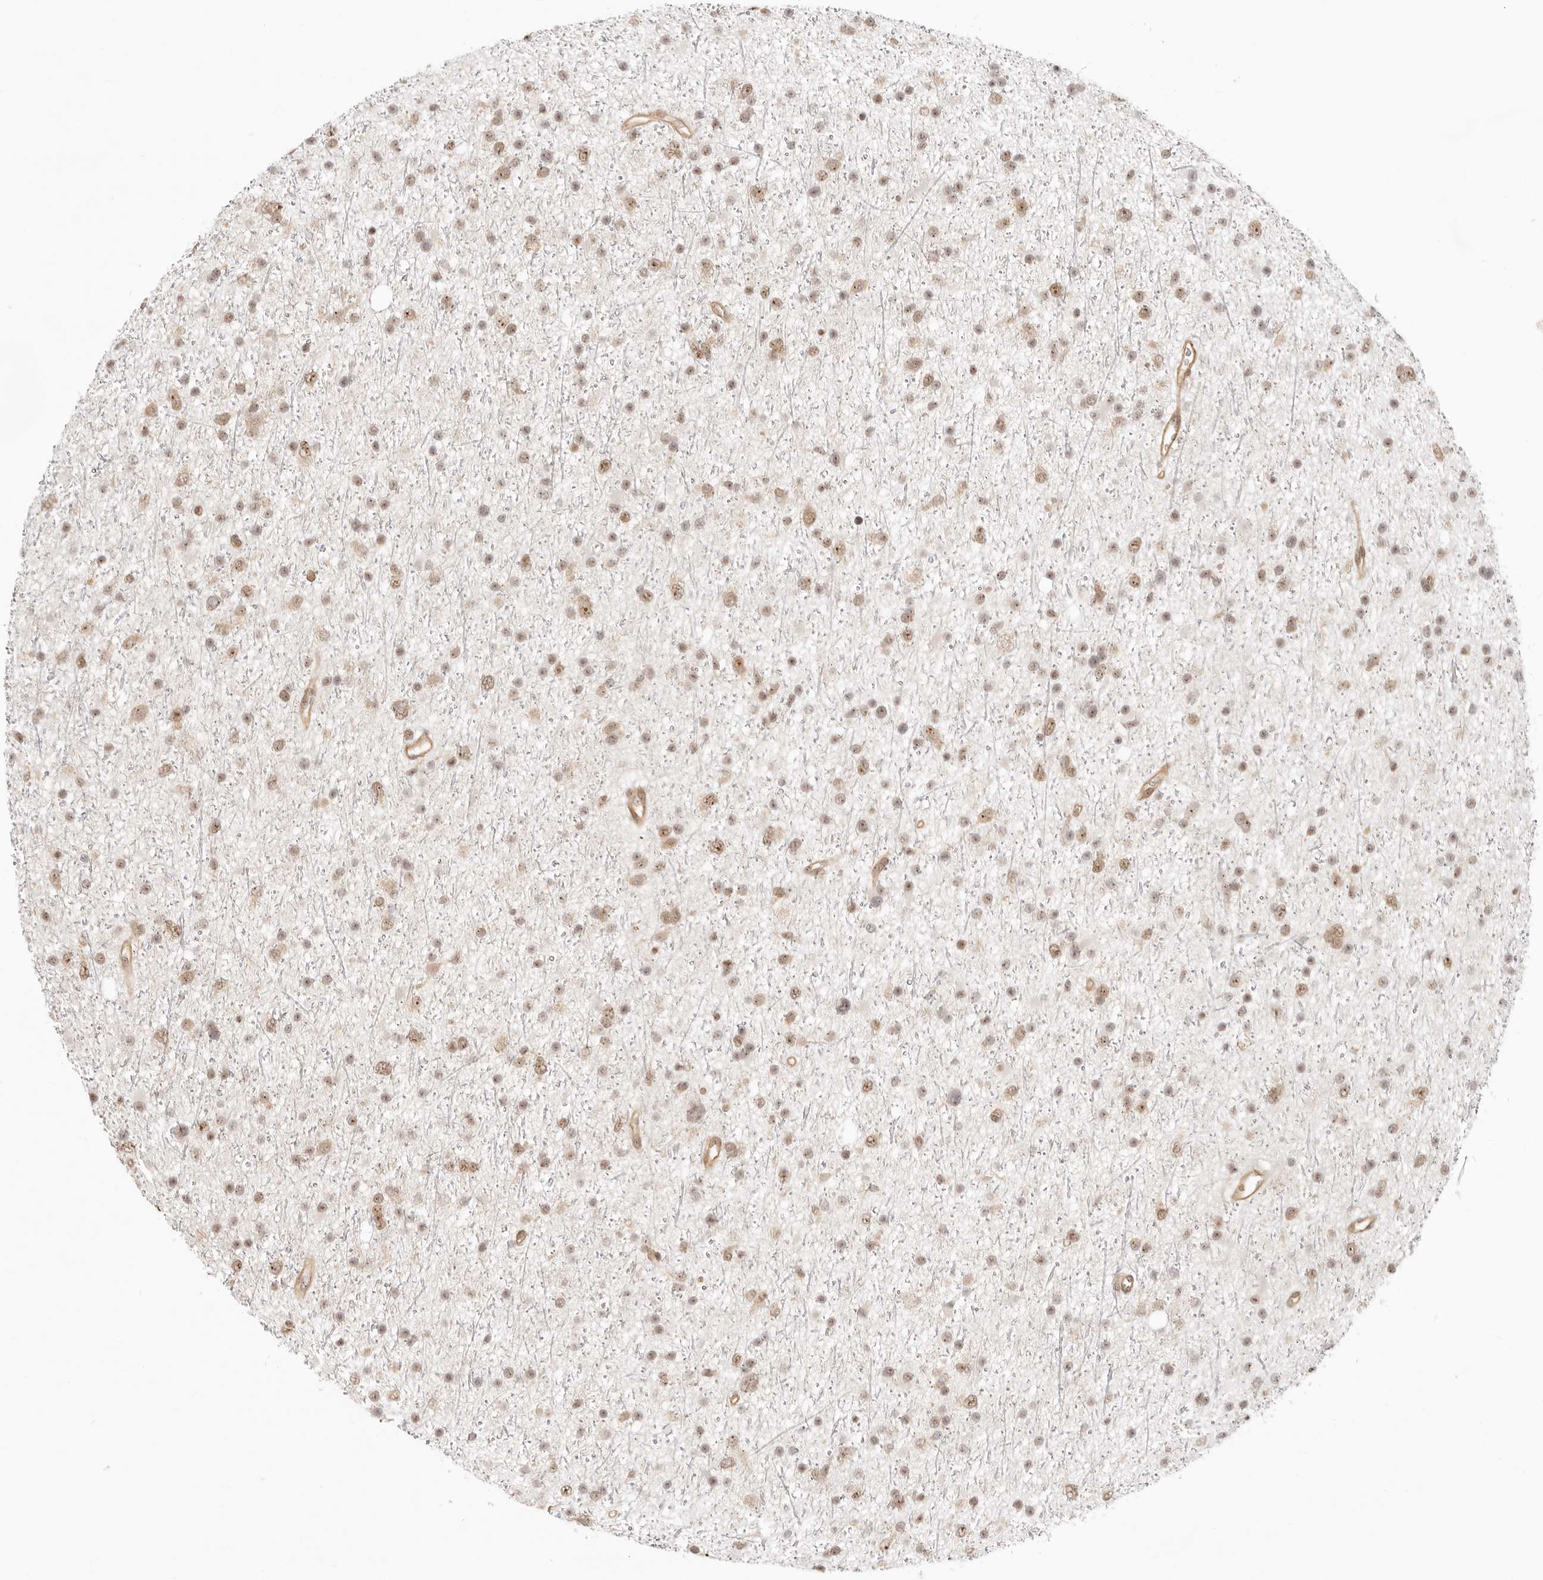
{"staining": {"intensity": "moderate", "quantity": ">75%", "location": "nuclear"}, "tissue": "glioma", "cell_type": "Tumor cells", "image_type": "cancer", "snomed": [{"axis": "morphology", "description": "Glioma, malignant, Low grade"}, {"axis": "topography", "description": "Cerebral cortex"}], "caption": "Immunohistochemical staining of malignant glioma (low-grade) reveals medium levels of moderate nuclear protein staining in approximately >75% of tumor cells.", "gene": "BAP1", "patient": {"sex": "female", "age": 39}}